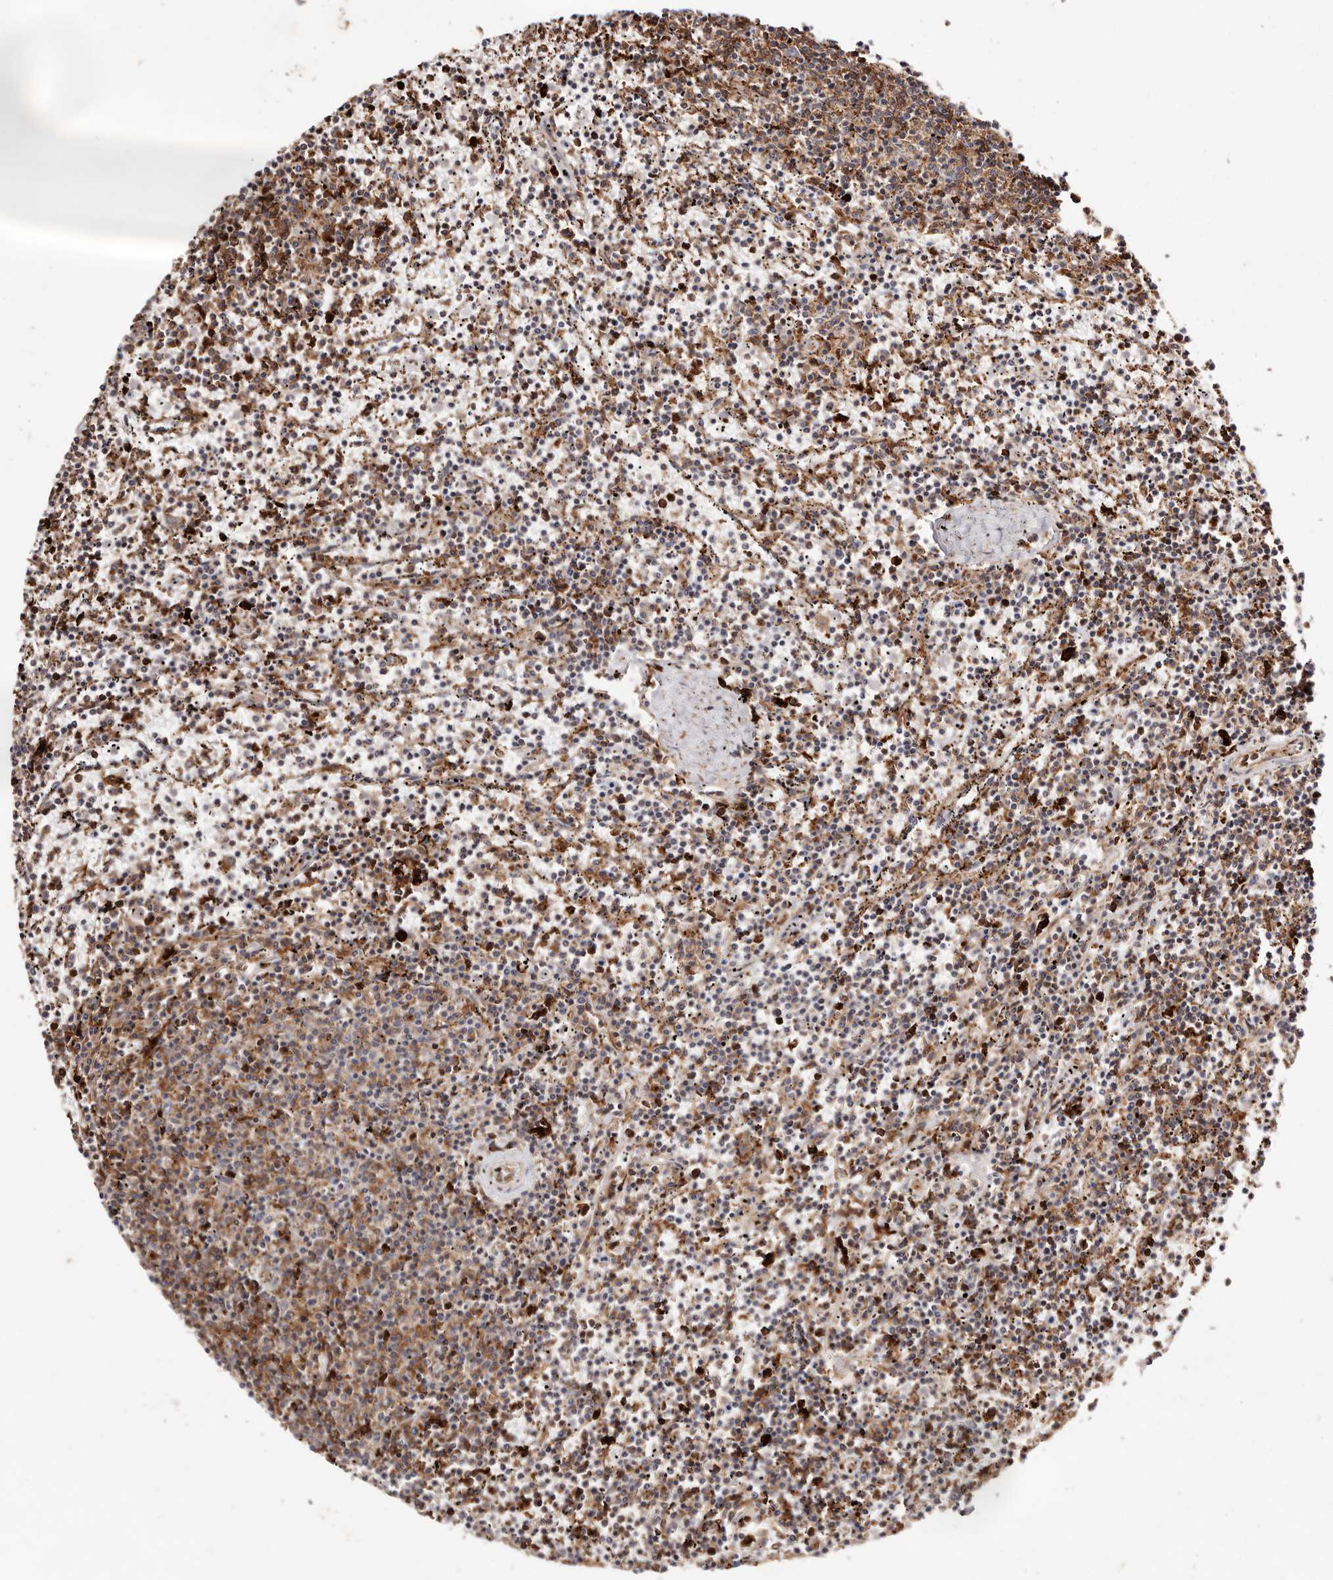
{"staining": {"intensity": "moderate", "quantity": "25%-75%", "location": "cytoplasmic/membranous"}, "tissue": "lymphoma", "cell_type": "Tumor cells", "image_type": "cancer", "snomed": [{"axis": "morphology", "description": "Malignant lymphoma, non-Hodgkin's type, Low grade"}, {"axis": "topography", "description": "Spleen"}], "caption": "IHC micrograph of neoplastic tissue: low-grade malignant lymphoma, non-Hodgkin's type stained using immunohistochemistry (IHC) shows medium levels of moderate protein expression localized specifically in the cytoplasmic/membranous of tumor cells, appearing as a cytoplasmic/membranous brown color.", "gene": "PTPN22", "patient": {"sex": "female", "age": 50}}